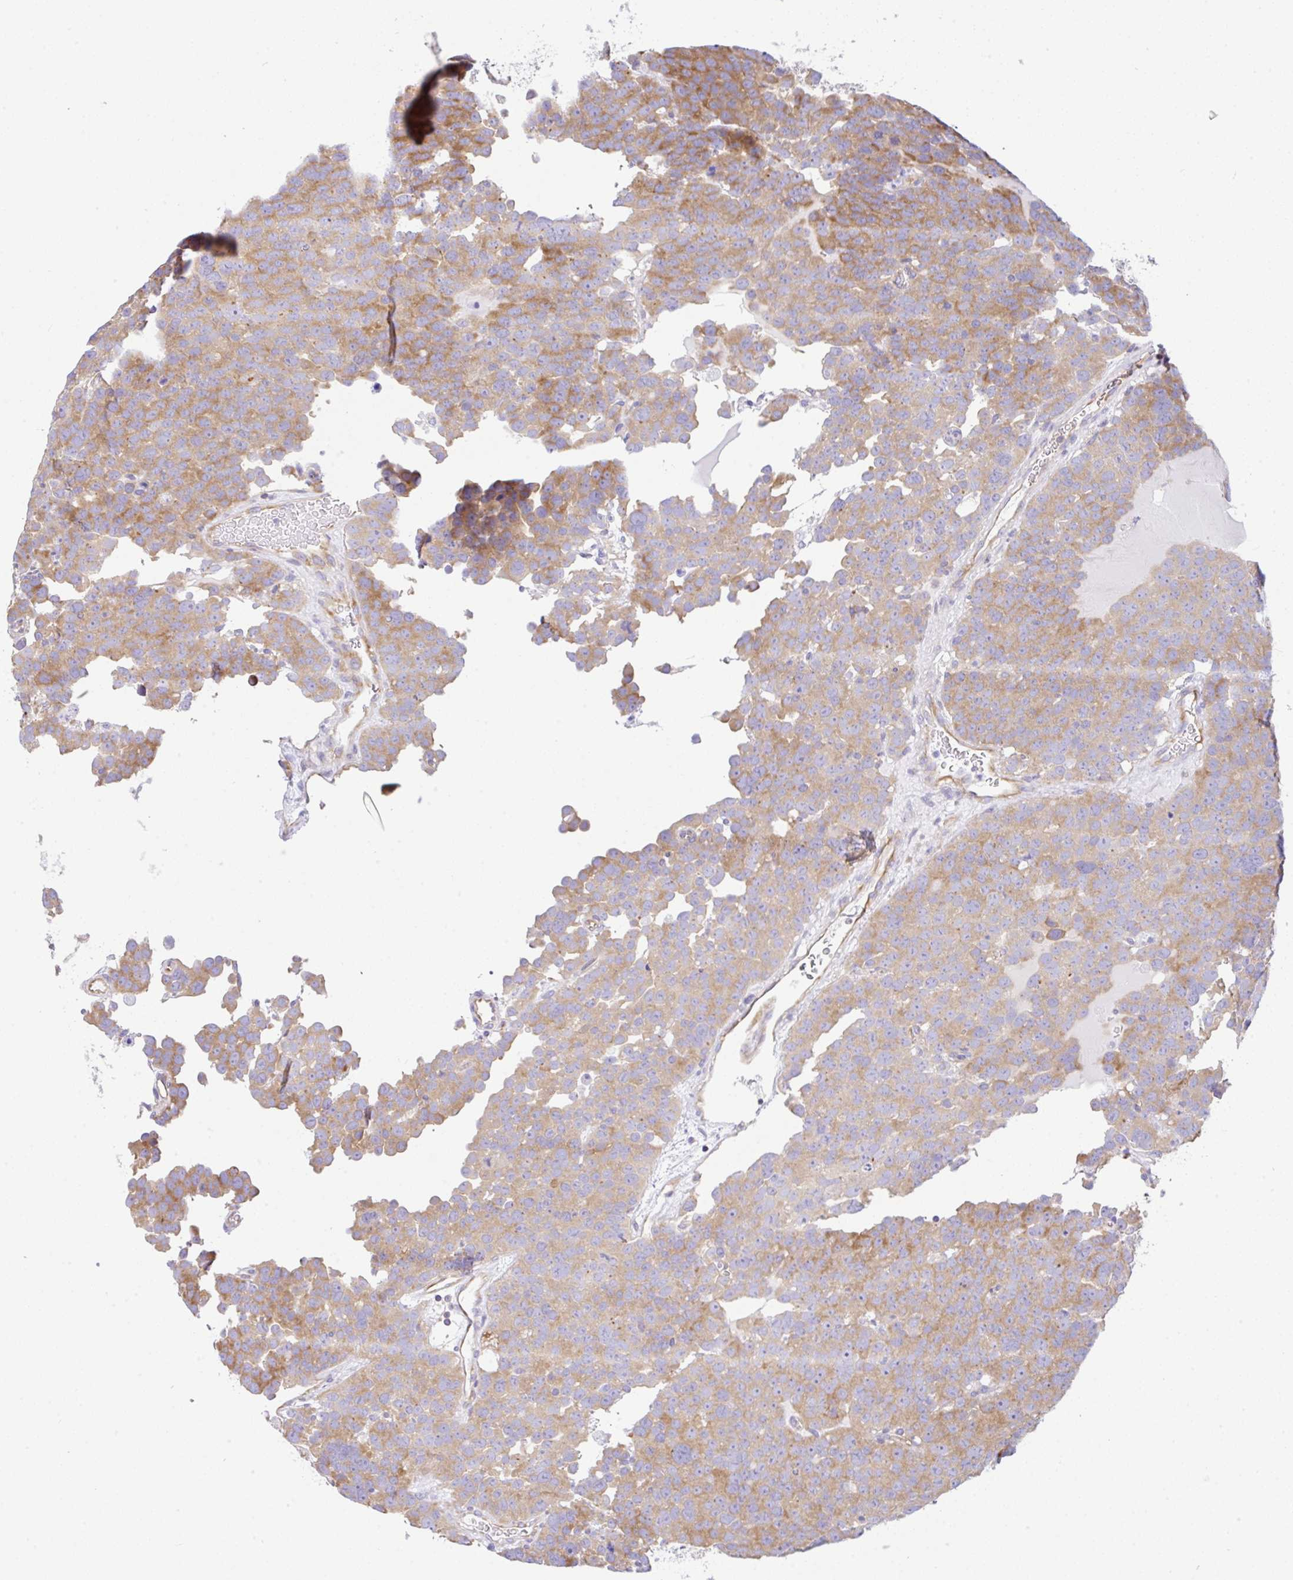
{"staining": {"intensity": "moderate", "quantity": ">75%", "location": "cytoplasmic/membranous"}, "tissue": "testis cancer", "cell_type": "Tumor cells", "image_type": "cancer", "snomed": [{"axis": "morphology", "description": "Seminoma, NOS"}, {"axis": "topography", "description": "Testis"}], "caption": "A brown stain shows moderate cytoplasmic/membranous positivity of a protein in testis seminoma tumor cells.", "gene": "GFPT2", "patient": {"sex": "male", "age": 71}}